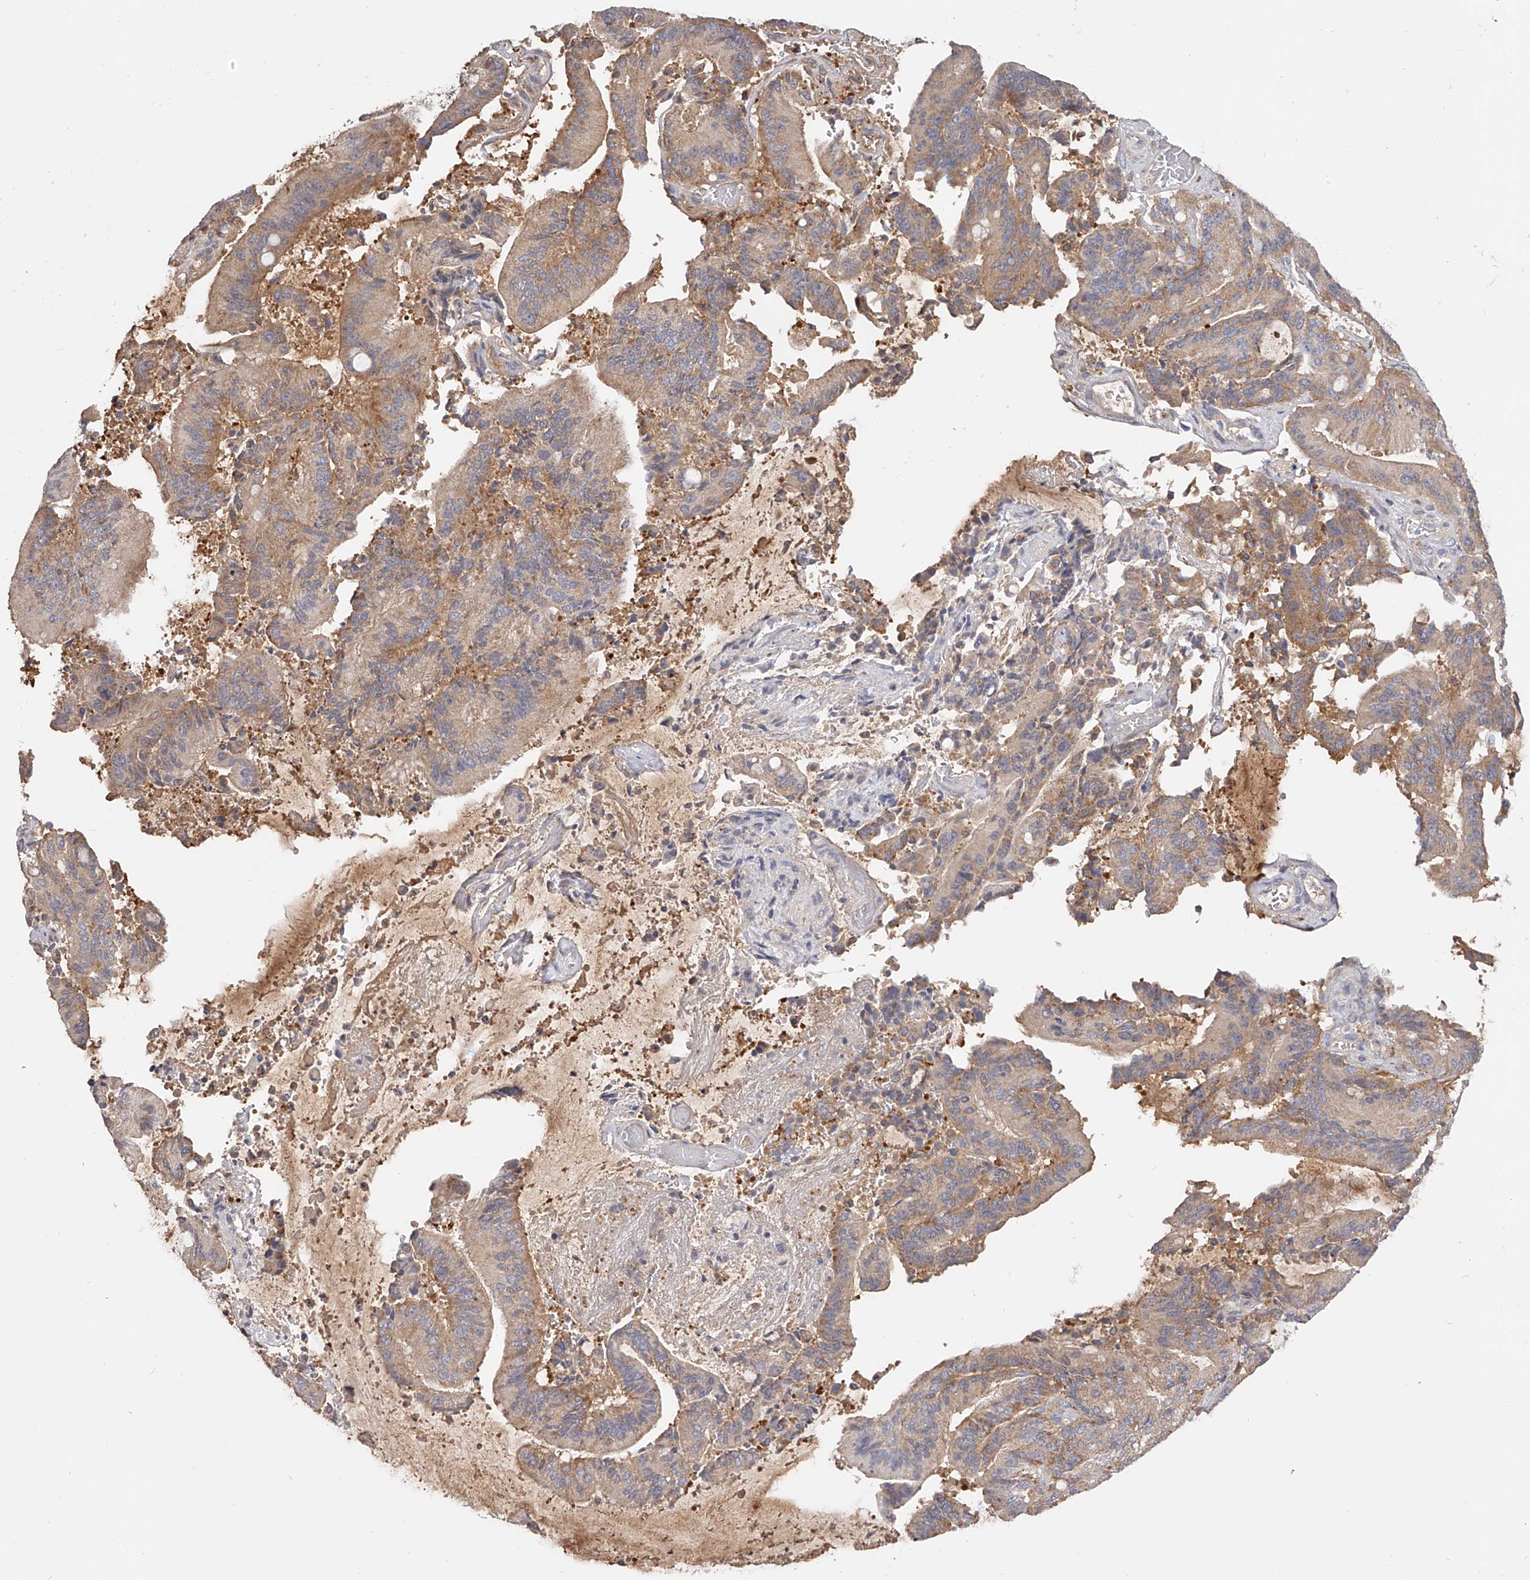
{"staining": {"intensity": "moderate", "quantity": ">75%", "location": "cytoplasmic/membranous"}, "tissue": "liver cancer", "cell_type": "Tumor cells", "image_type": "cancer", "snomed": [{"axis": "morphology", "description": "Normal tissue, NOS"}, {"axis": "morphology", "description": "Cholangiocarcinoma"}, {"axis": "topography", "description": "Liver"}, {"axis": "topography", "description": "Peripheral nerve tissue"}], "caption": "Immunohistochemical staining of liver cholangiocarcinoma exhibits medium levels of moderate cytoplasmic/membranous protein positivity in approximately >75% of tumor cells.", "gene": "LAP3", "patient": {"sex": "female", "age": 73}}